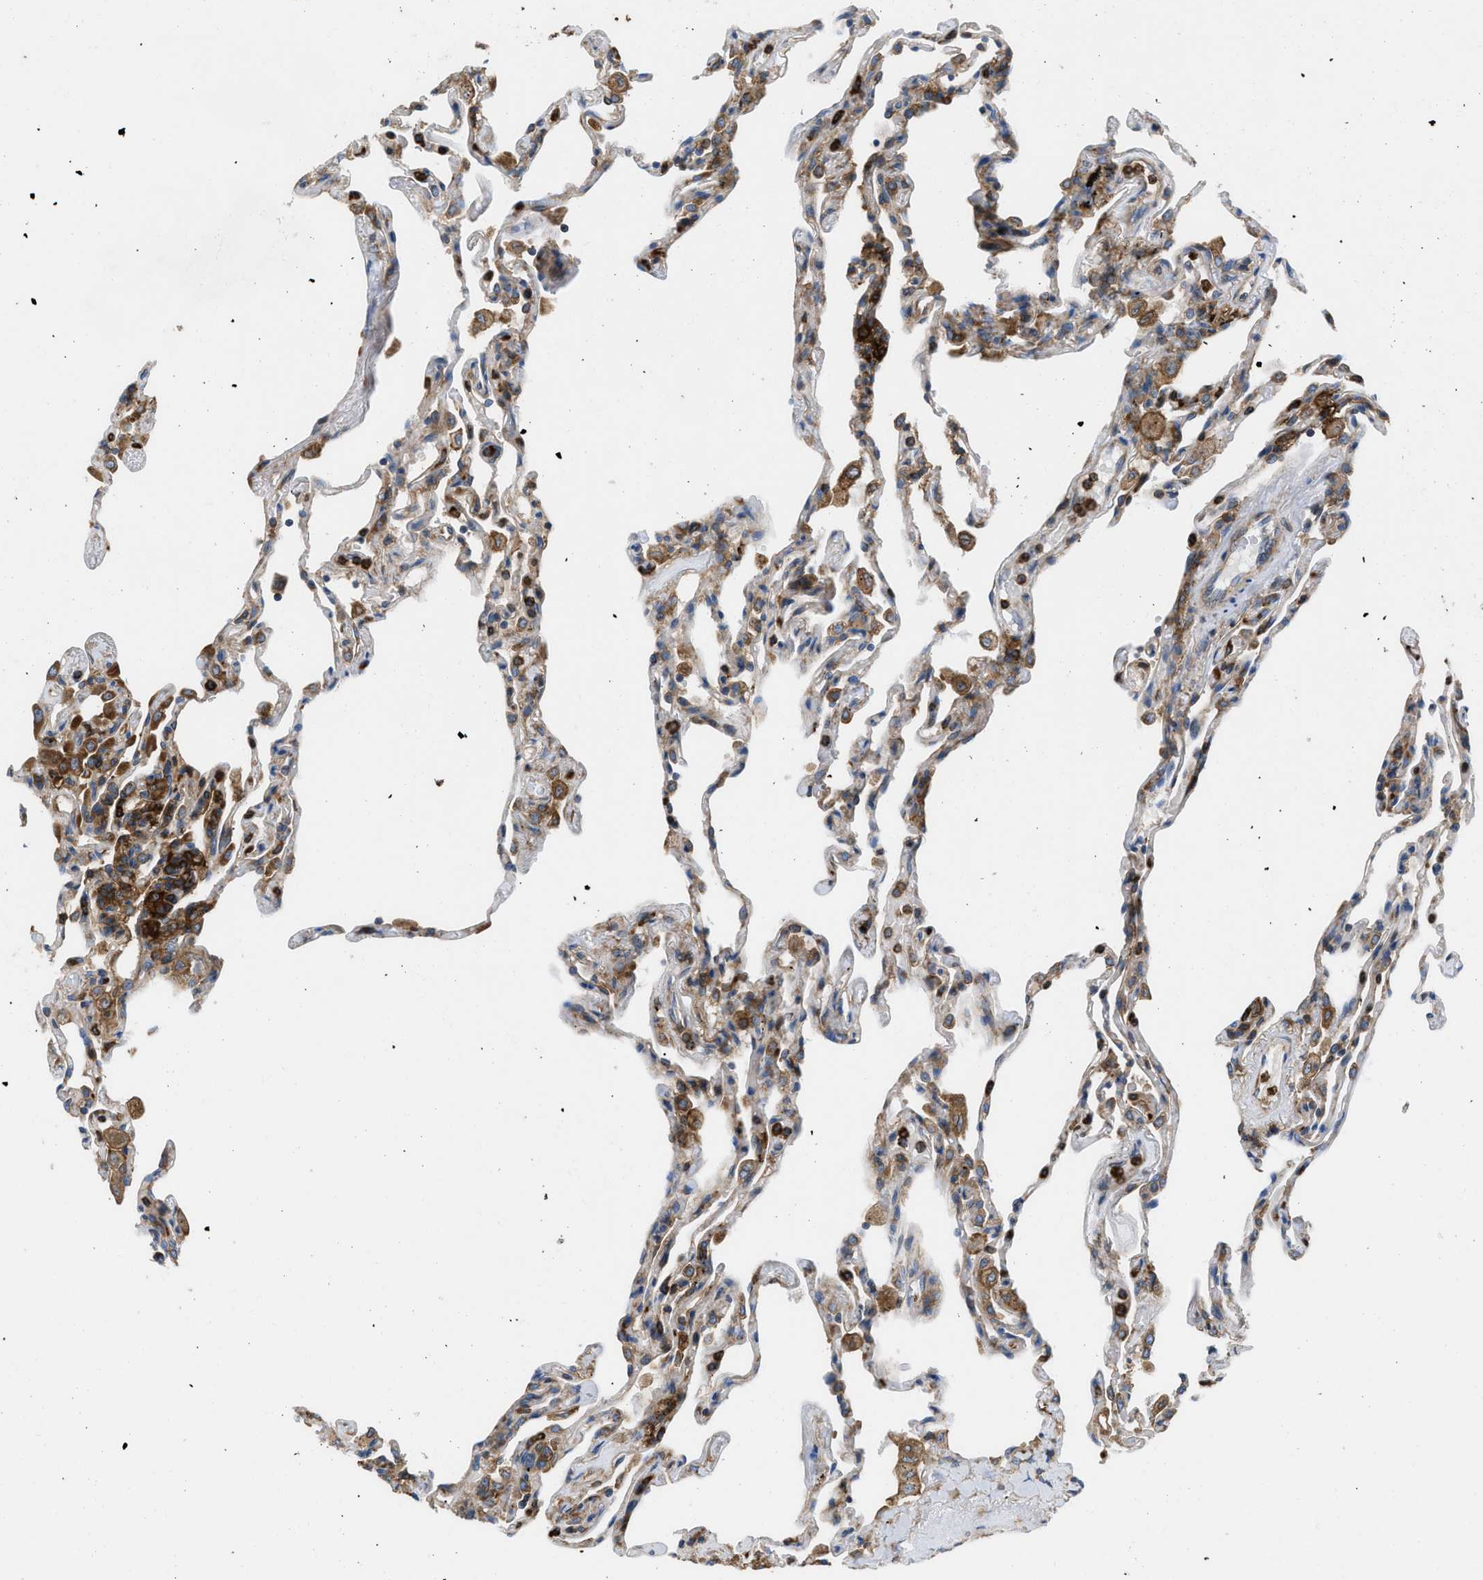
{"staining": {"intensity": "strong", "quantity": "25%-75%", "location": "cytoplasmic/membranous"}, "tissue": "lung", "cell_type": "Alveolar cells", "image_type": "normal", "snomed": [{"axis": "morphology", "description": "Normal tissue, NOS"}, {"axis": "topography", "description": "Lung"}], "caption": "Alveolar cells reveal strong cytoplasmic/membranous expression in about 25%-75% of cells in normal lung. (brown staining indicates protein expression, while blue staining denotes nuclei).", "gene": "GPAT4", "patient": {"sex": "male", "age": 59}}